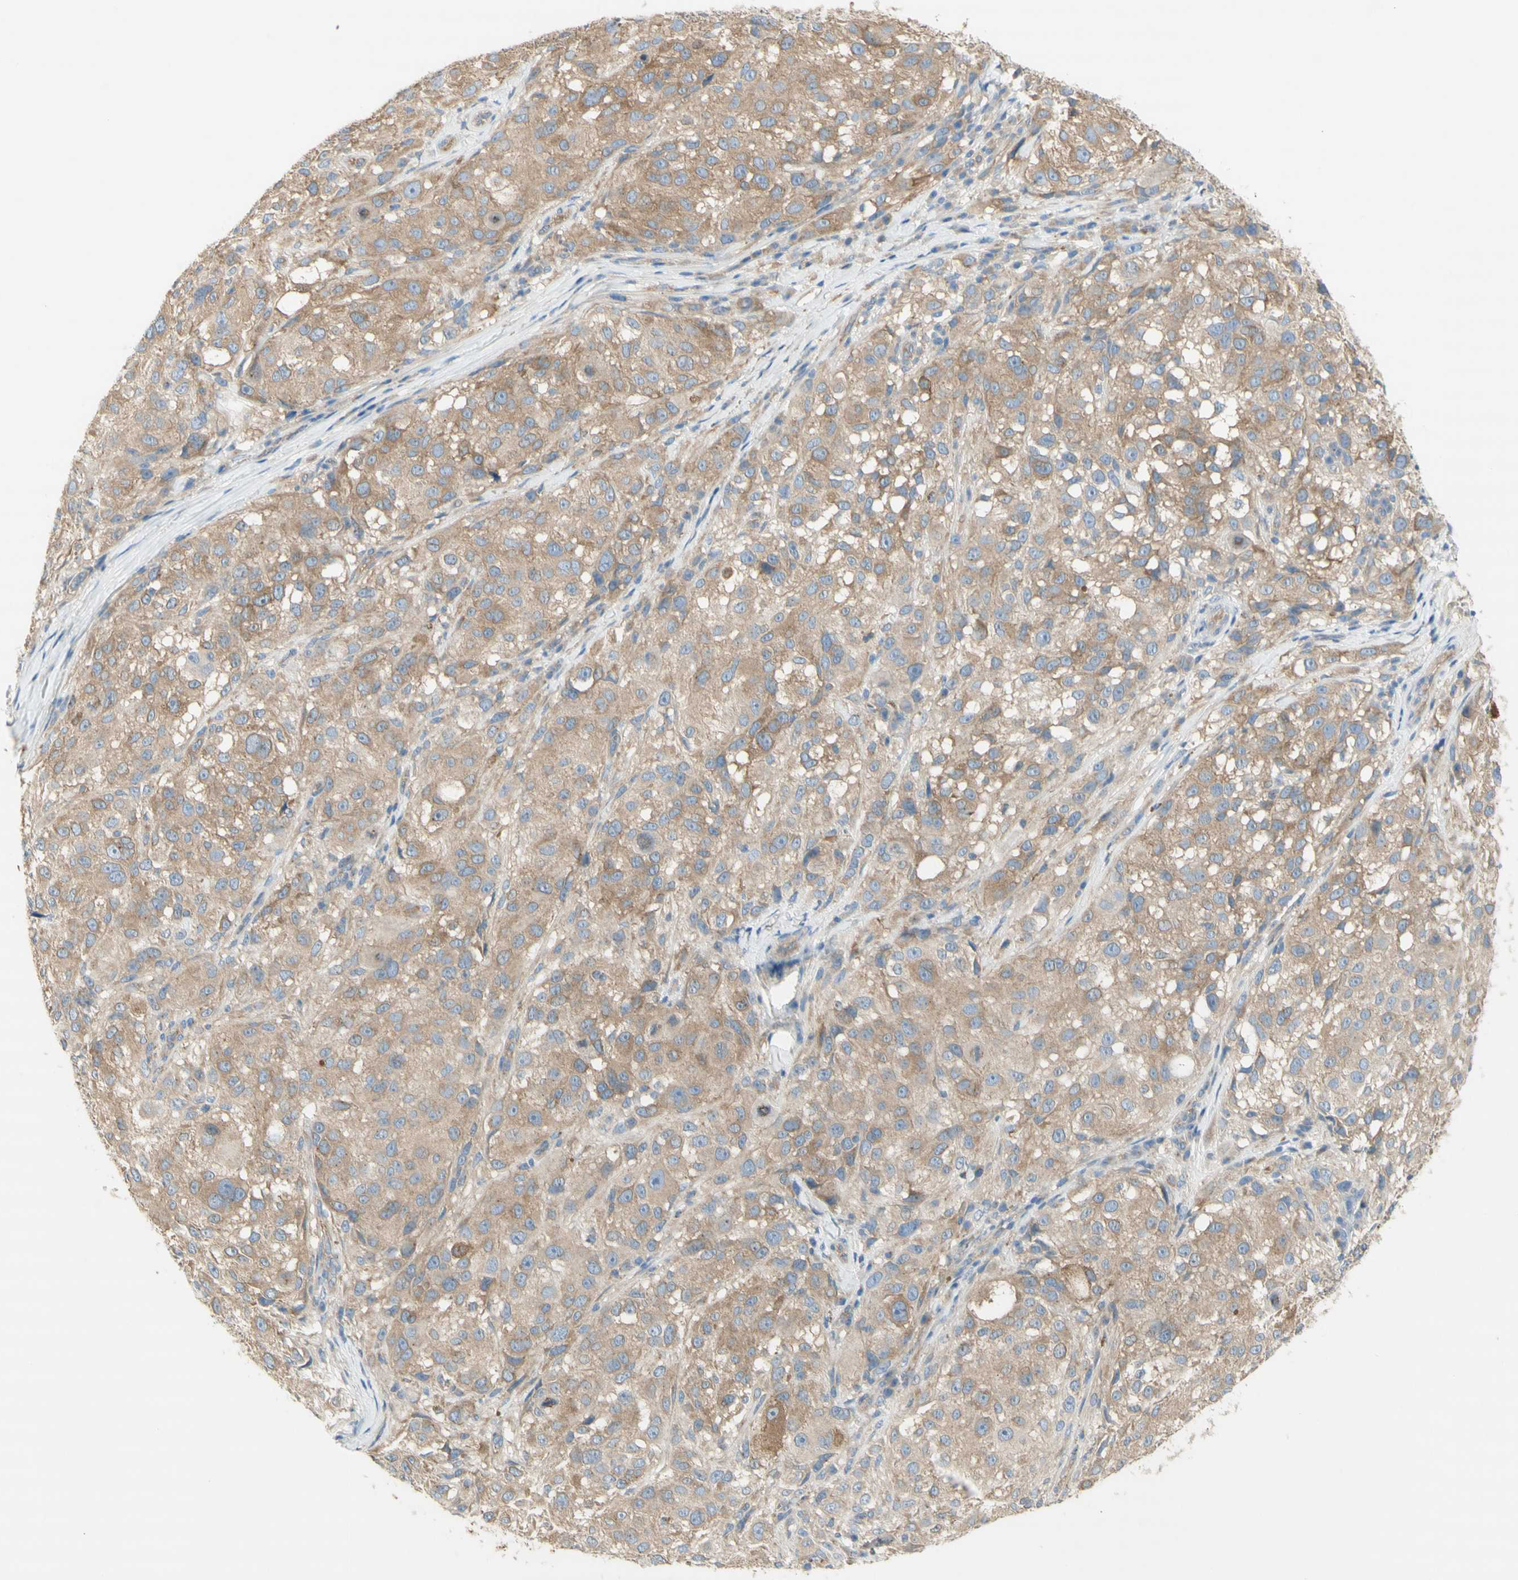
{"staining": {"intensity": "moderate", "quantity": "25%-75%", "location": "cytoplasmic/membranous"}, "tissue": "melanoma", "cell_type": "Tumor cells", "image_type": "cancer", "snomed": [{"axis": "morphology", "description": "Necrosis, NOS"}, {"axis": "morphology", "description": "Malignant melanoma, NOS"}, {"axis": "topography", "description": "Skin"}], "caption": "Immunohistochemistry (IHC) histopathology image of neoplastic tissue: human melanoma stained using immunohistochemistry (IHC) demonstrates medium levels of moderate protein expression localized specifically in the cytoplasmic/membranous of tumor cells, appearing as a cytoplasmic/membranous brown color.", "gene": "DYNC1H1", "patient": {"sex": "female", "age": 87}}